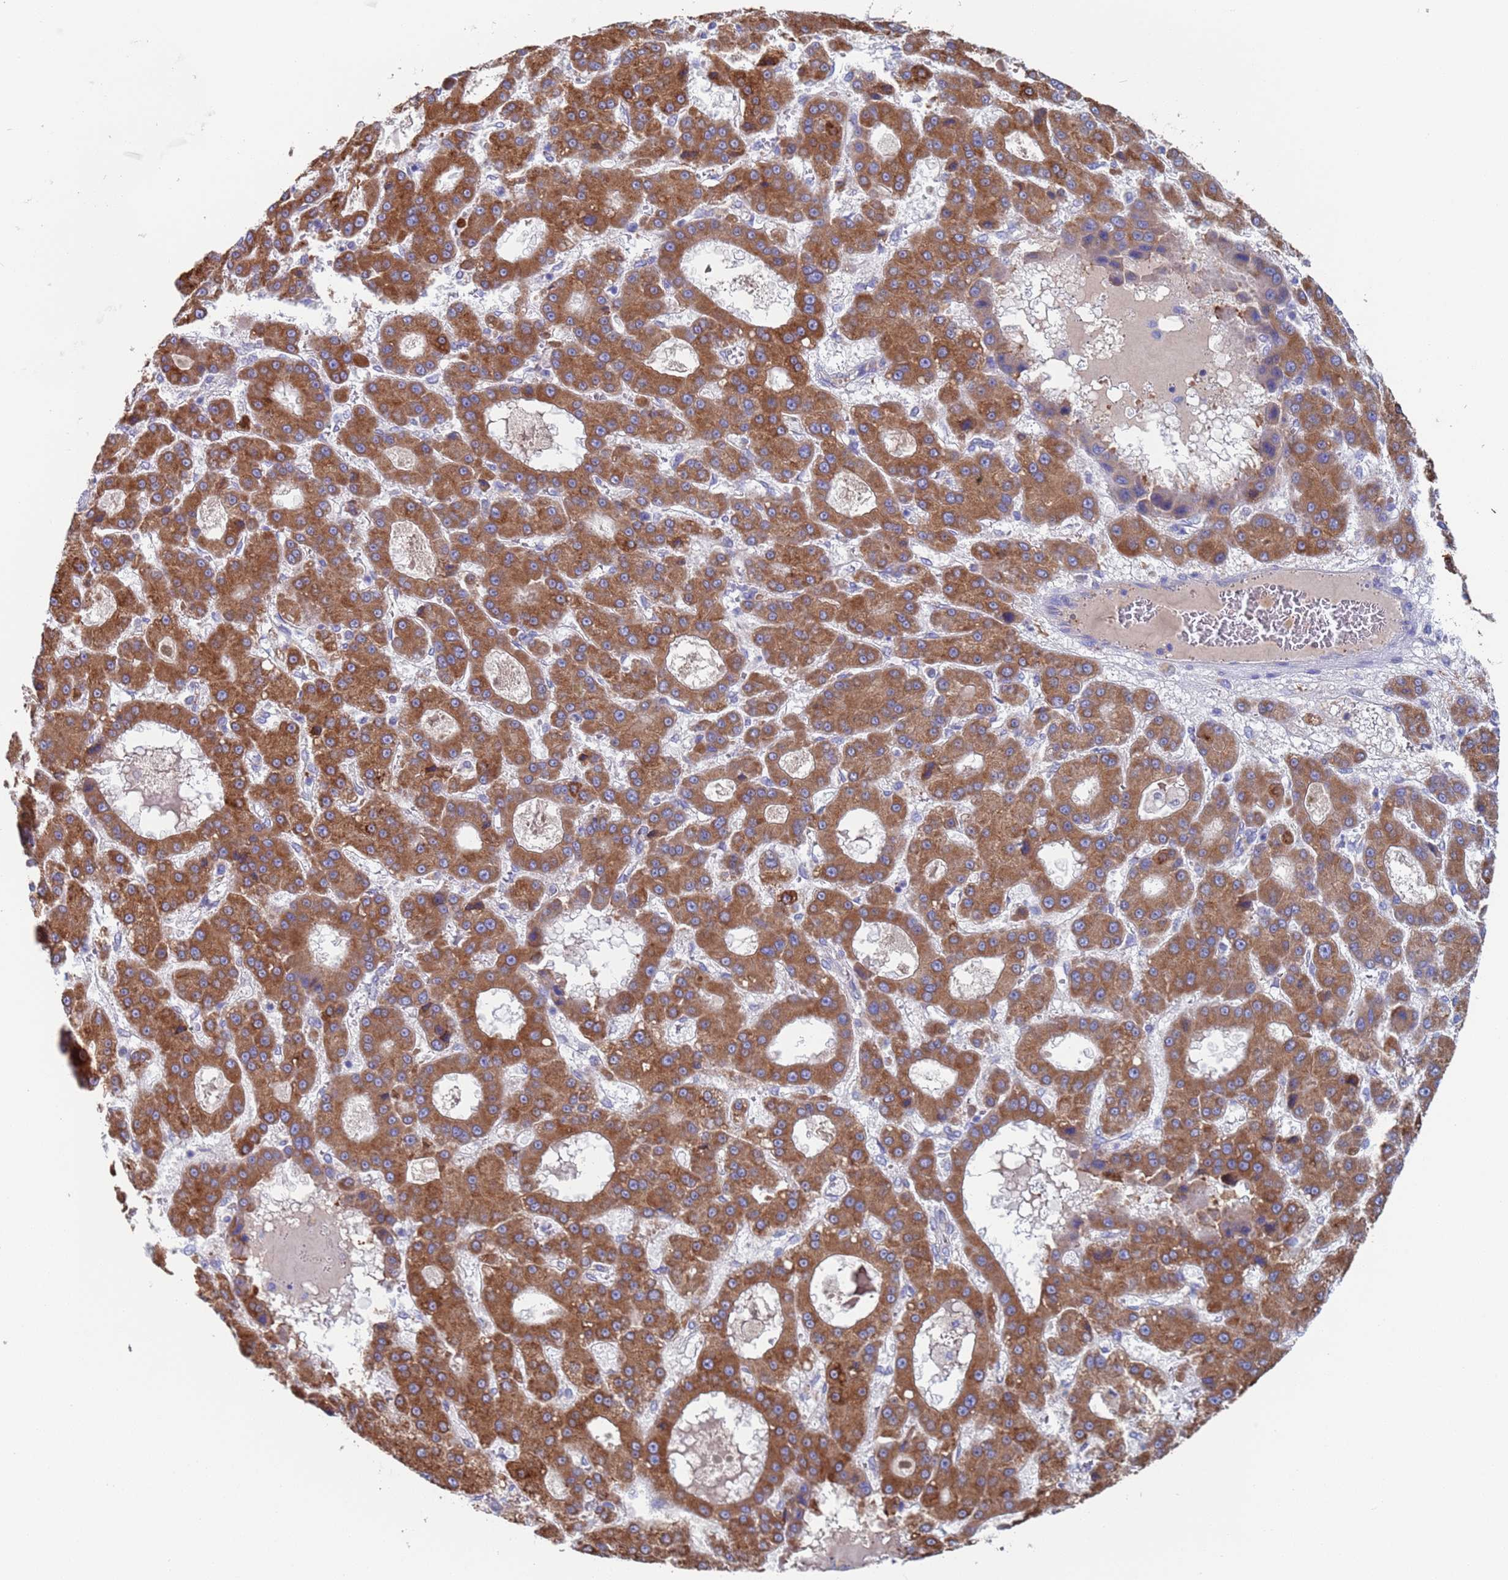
{"staining": {"intensity": "moderate", "quantity": ">75%", "location": "cytoplasmic/membranous"}, "tissue": "liver cancer", "cell_type": "Tumor cells", "image_type": "cancer", "snomed": [{"axis": "morphology", "description": "Carcinoma, Hepatocellular, NOS"}, {"axis": "topography", "description": "Liver"}], "caption": "Liver cancer stained with DAB immunohistochemistry exhibits medium levels of moderate cytoplasmic/membranous positivity in approximately >75% of tumor cells.", "gene": "PET117", "patient": {"sex": "male", "age": 70}}